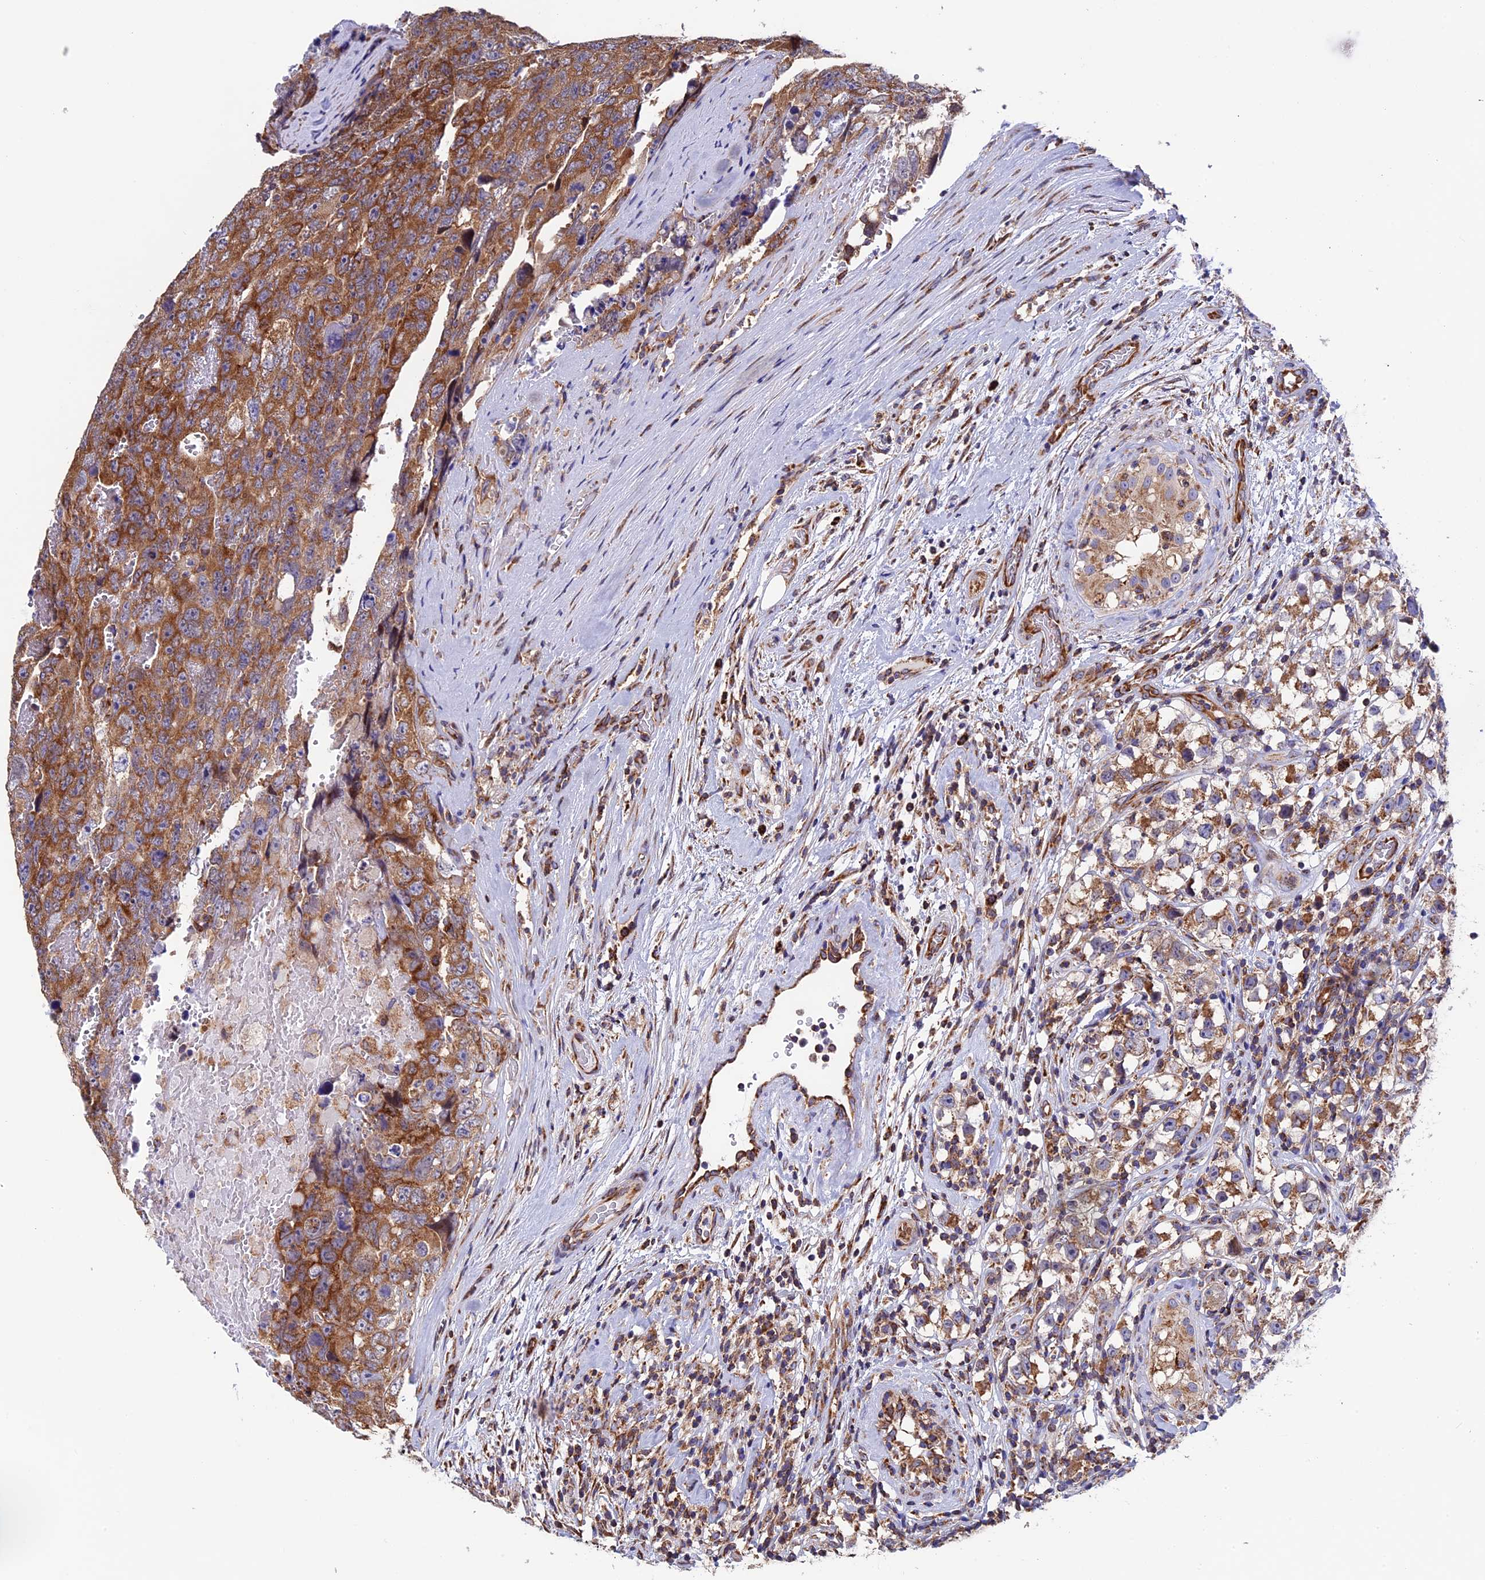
{"staining": {"intensity": "strong", "quantity": ">75%", "location": "cytoplasmic/membranous"}, "tissue": "testis cancer", "cell_type": "Tumor cells", "image_type": "cancer", "snomed": [{"axis": "morphology", "description": "Carcinoma, Embryonal, NOS"}, {"axis": "topography", "description": "Testis"}], "caption": "Tumor cells demonstrate high levels of strong cytoplasmic/membranous staining in approximately >75% of cells in testis cancer. (DAB = brown stain, brightfield microscopy at high magnification).", "gene": "SLC9A5", "patient": {"sex": "male", "age": 45}}